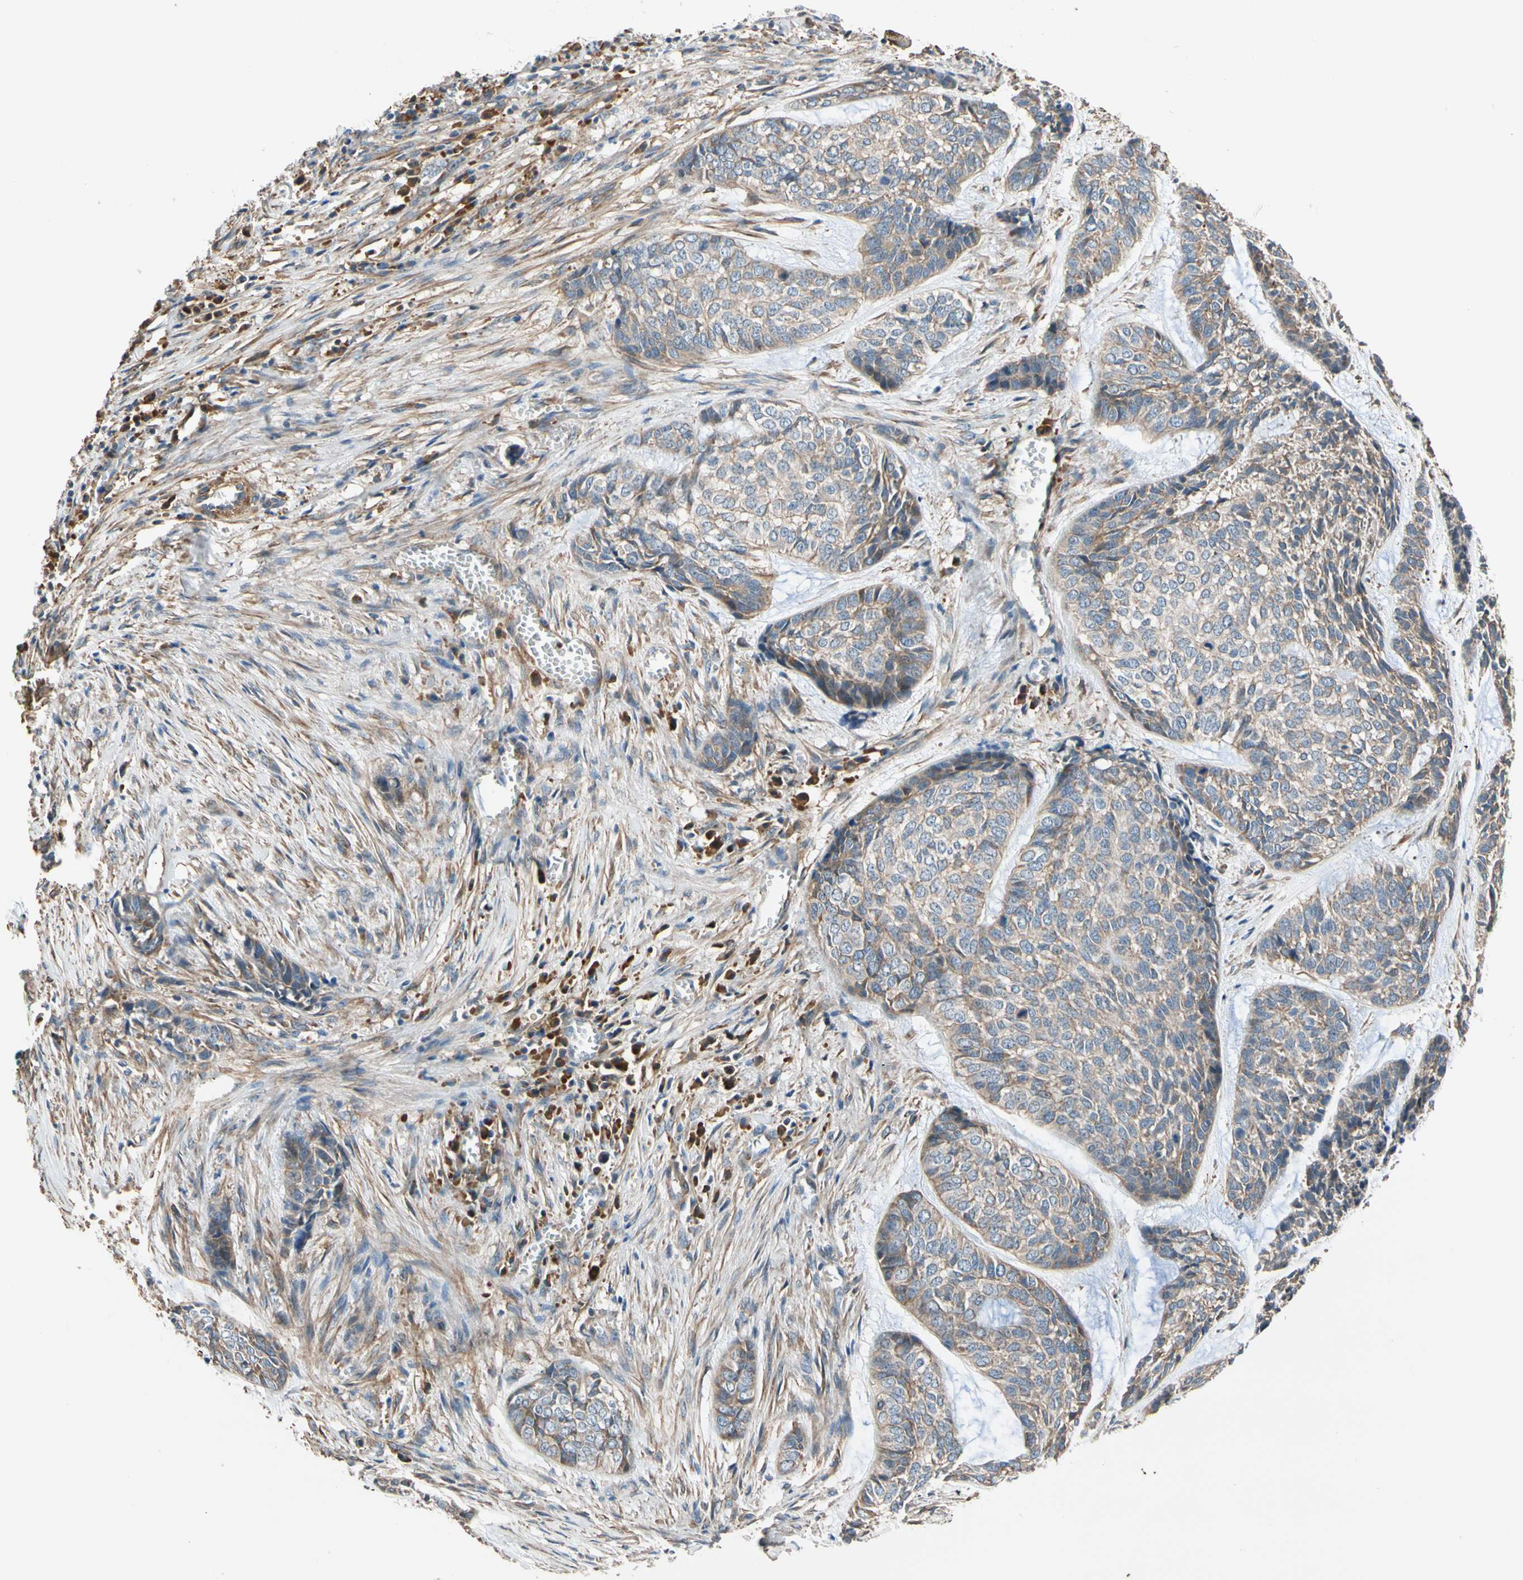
{"staining": {"intensity": "moderate", "quantity": ">75%", "location": "cytoplasmic/membranous"}, "tissue": "skin cancer", "cell_type": "Tumor cells", "image_type": "cancer", "snomed": [{"axis": "morphology", "description": "Basal cell carcinoma"}, {"axis": "topography", "description": "Skin"}], "caption": "Approximately >75% of tumor cells in basal cell carcinoma (skin) reveal moderate cytoplasmic/membranous protein expression as visualized by brown immunohistochemical staining.", "gene": "LIMK2", "patient": {"sex": "female", "age": 64}}